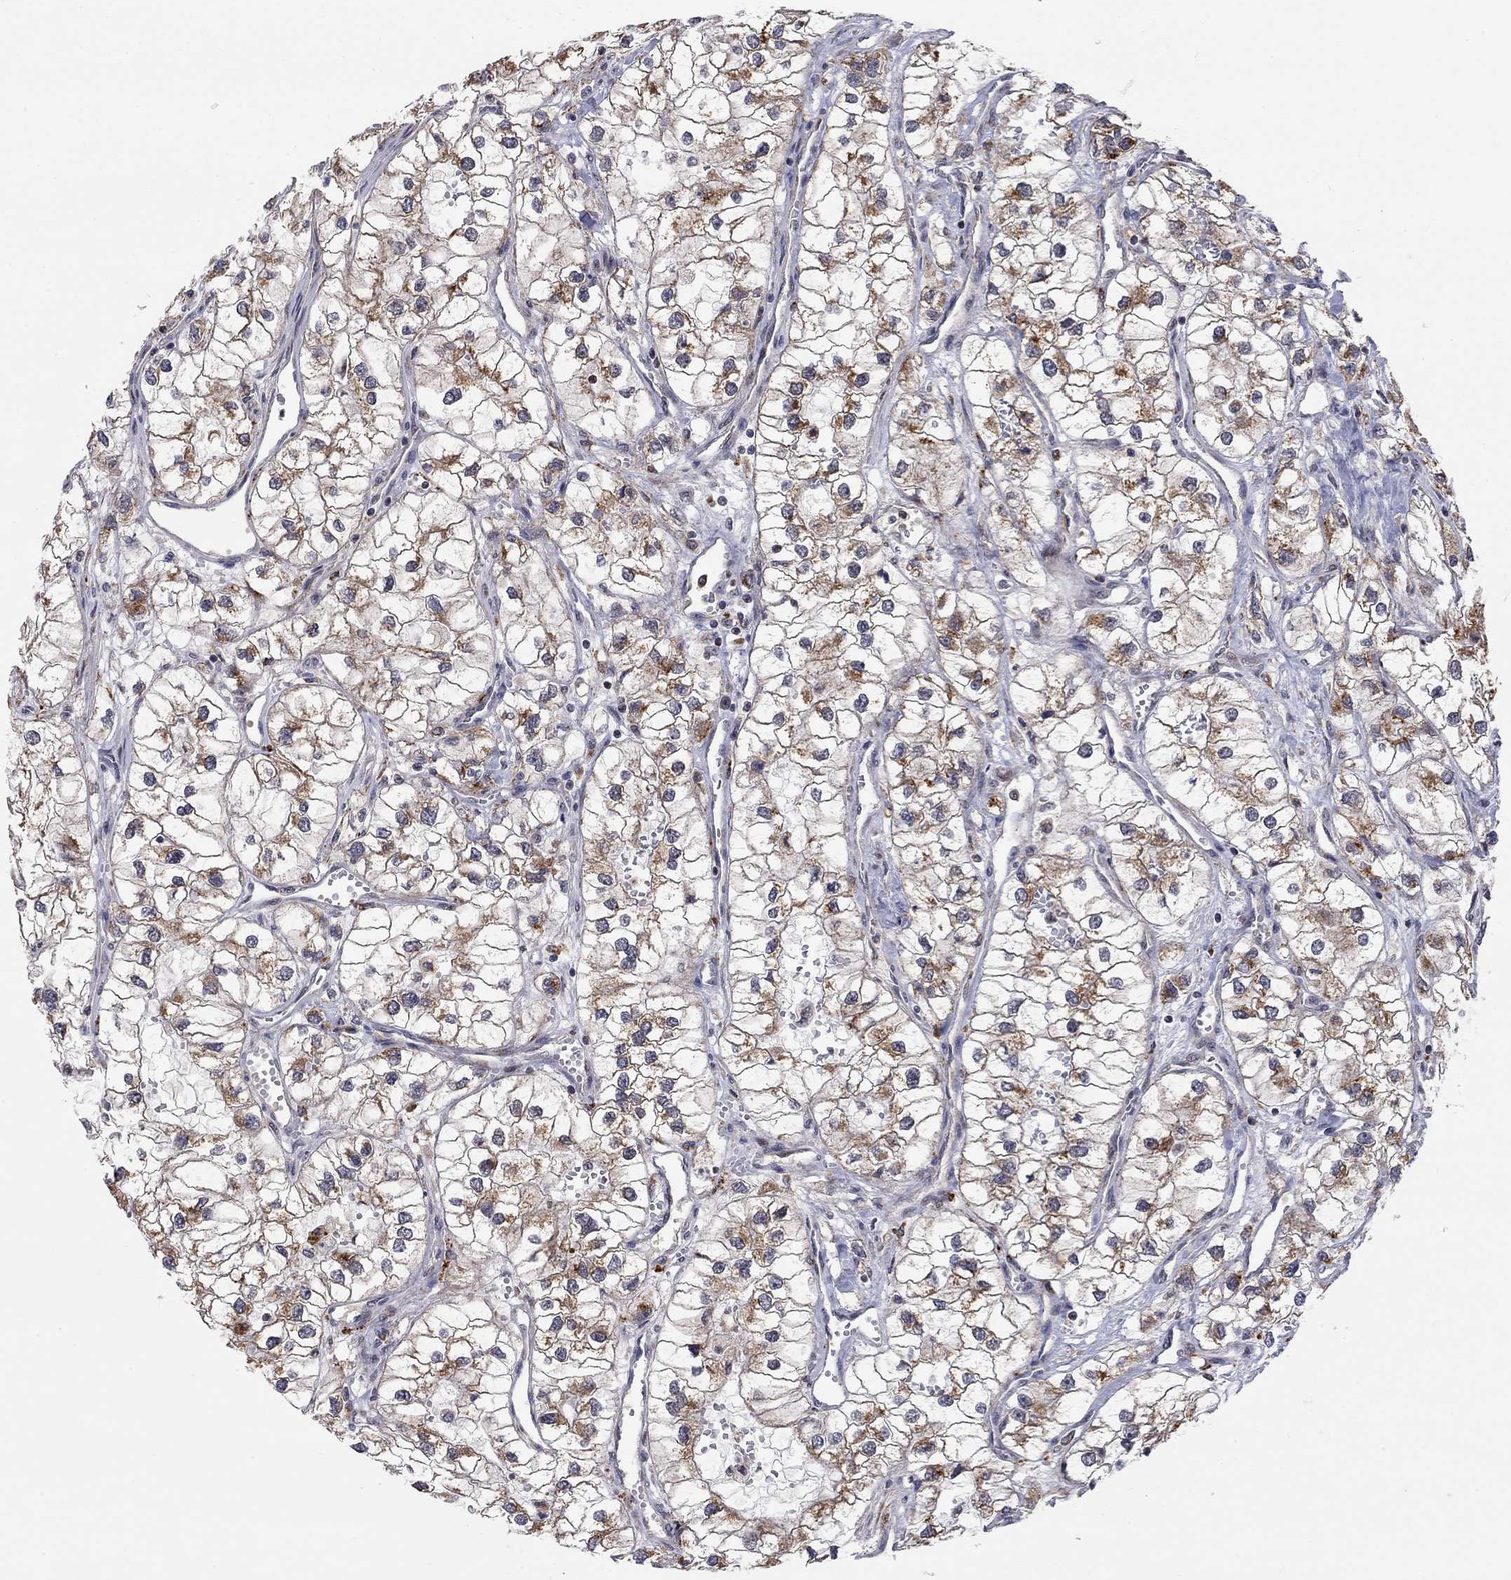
{"staining": {"intensity": "strong", "quantity": "<25%", "location": "cytoplasmic/membranous"}, "tissue": "renal cancer", "cell_type": "Tumor cells", "image_type": "cancer", "snomed": [{"axis": "morphology", "description": "Adenocarcinoma, NOS"}, {"axis": "topography", "description": "Kidney"}], "caption": "Approximately <25% of tumor cells in human renal cancer (adenocarcinoma) demonstrate strong cytoplasmic/membranous protein positivity as visualized by brown immunohistochemical staining.", "gene": "IDS", "patient": {"sex": "male", "age": 59}}